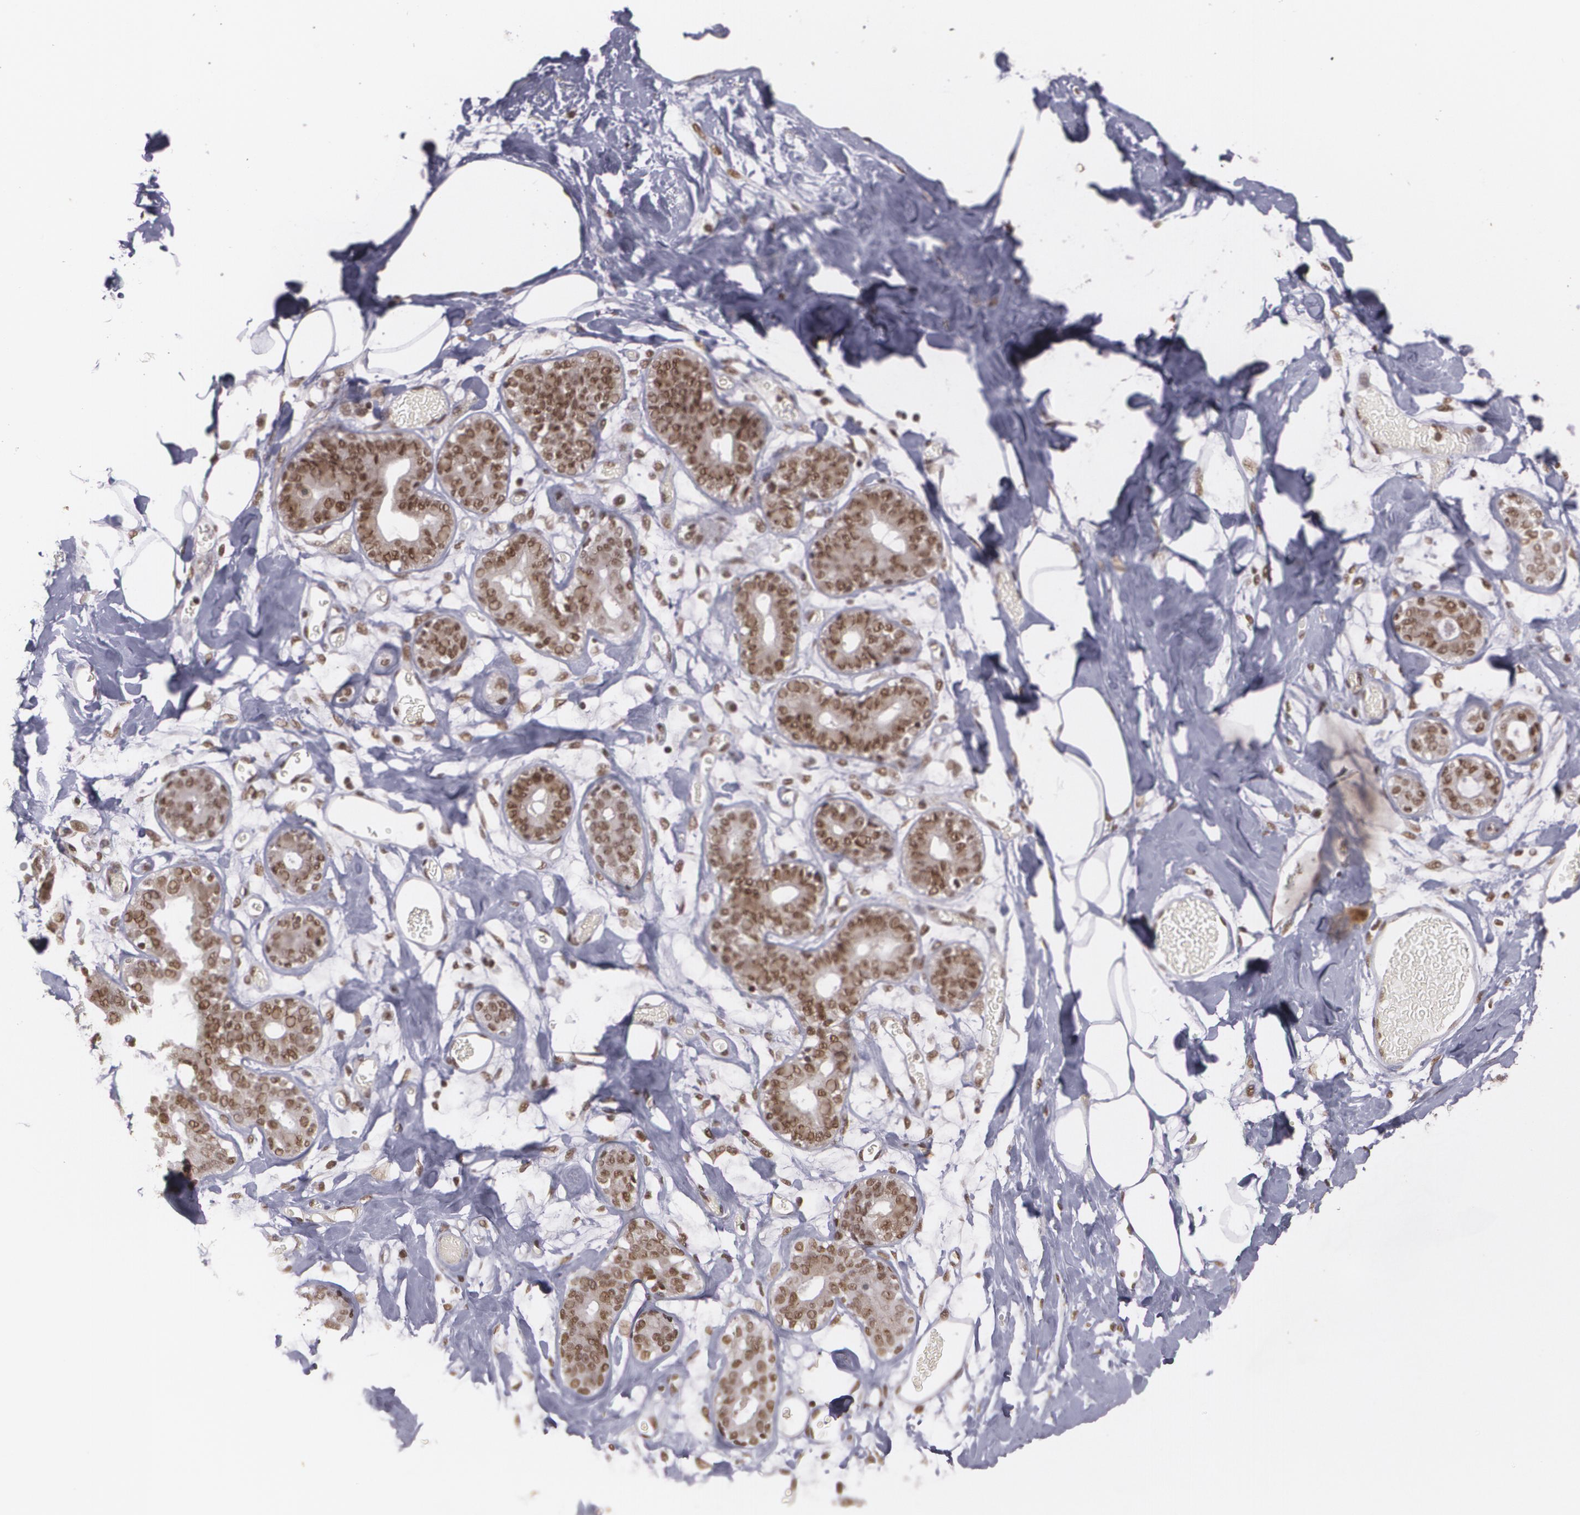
{"staining": {"intensity": "moderate", "quantity": ">75%", "location": "nuclear"}, "tissue": "breast", "cell_type": "Adipocytes", "image_type": "normal", "snomed": [{"axis": "morphology", "description": "Normal tissue, NOS"}, {"axis": "topography", "description": "Breast"}], "caption": "Moderate nuclear protein staining is appreciated in approximately >75% of adipocytes in breast. The protein of interest is stained brown, and the nuclei are stained in blue (DAB (3,3'-diaminobenzidine) IHC with brightfield microscopy, high magnification).", "gene": "RXRB", "patient": {"sex": "female", "age": 23}}